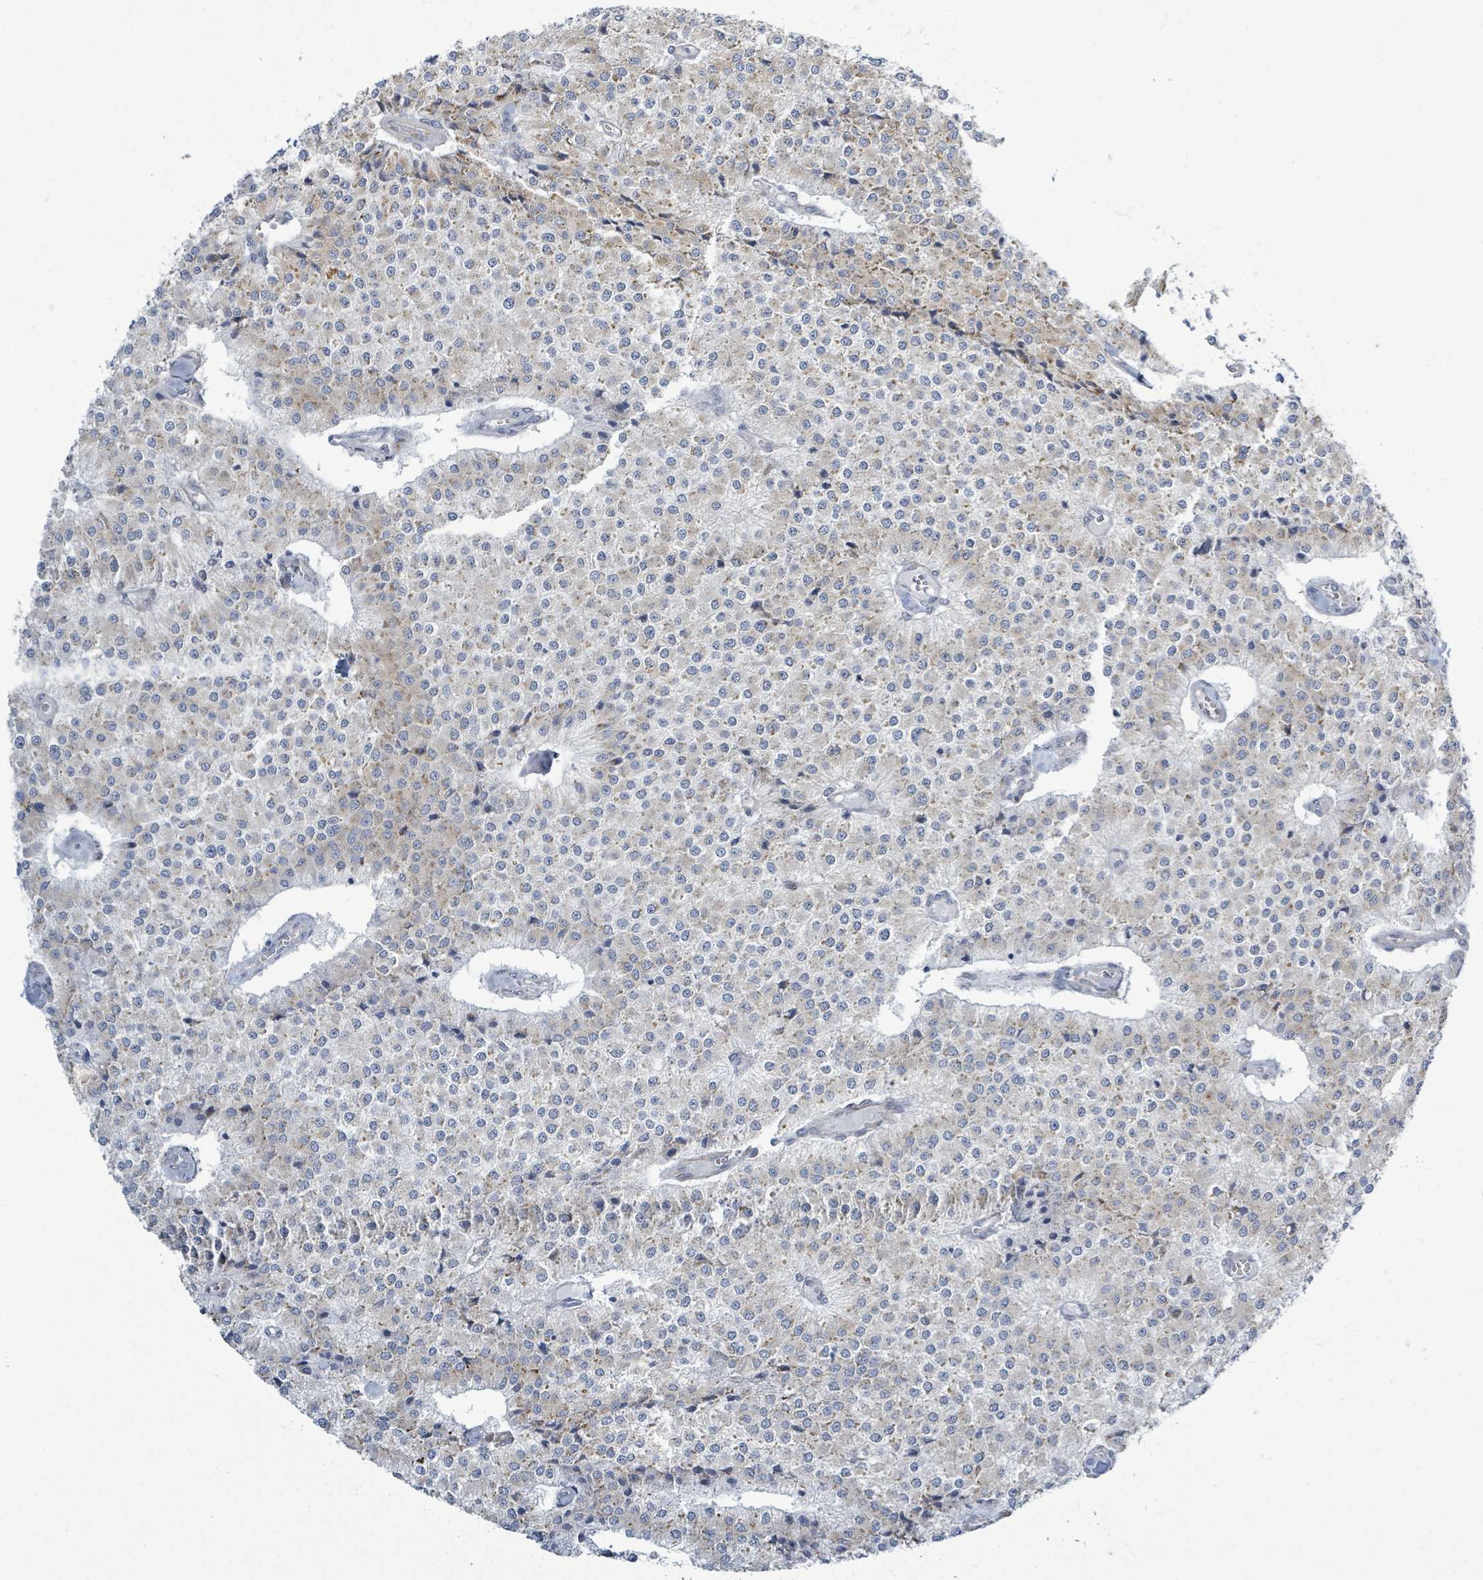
{"staining": {"intensity": "weak", "quantity": "25%-75%", "location": "cytoplasmic/membranous"}, "tissue": "carcinoid", "cell_type": "Tumor cells", "image_type": "cancer", "snomed": [{"axis": "morphology", "description": "Carcinoid, malignant, NOS"}, {"axis": "topography", "description": "Colon"}], "caption": "Carcinoid tissue demonstrates weak cytoplasmic/membranous positivity in approximately 25%-75% of tumor cells", "gene": "SIRPB1", "patient": {"sex": "female", "age": 52}}